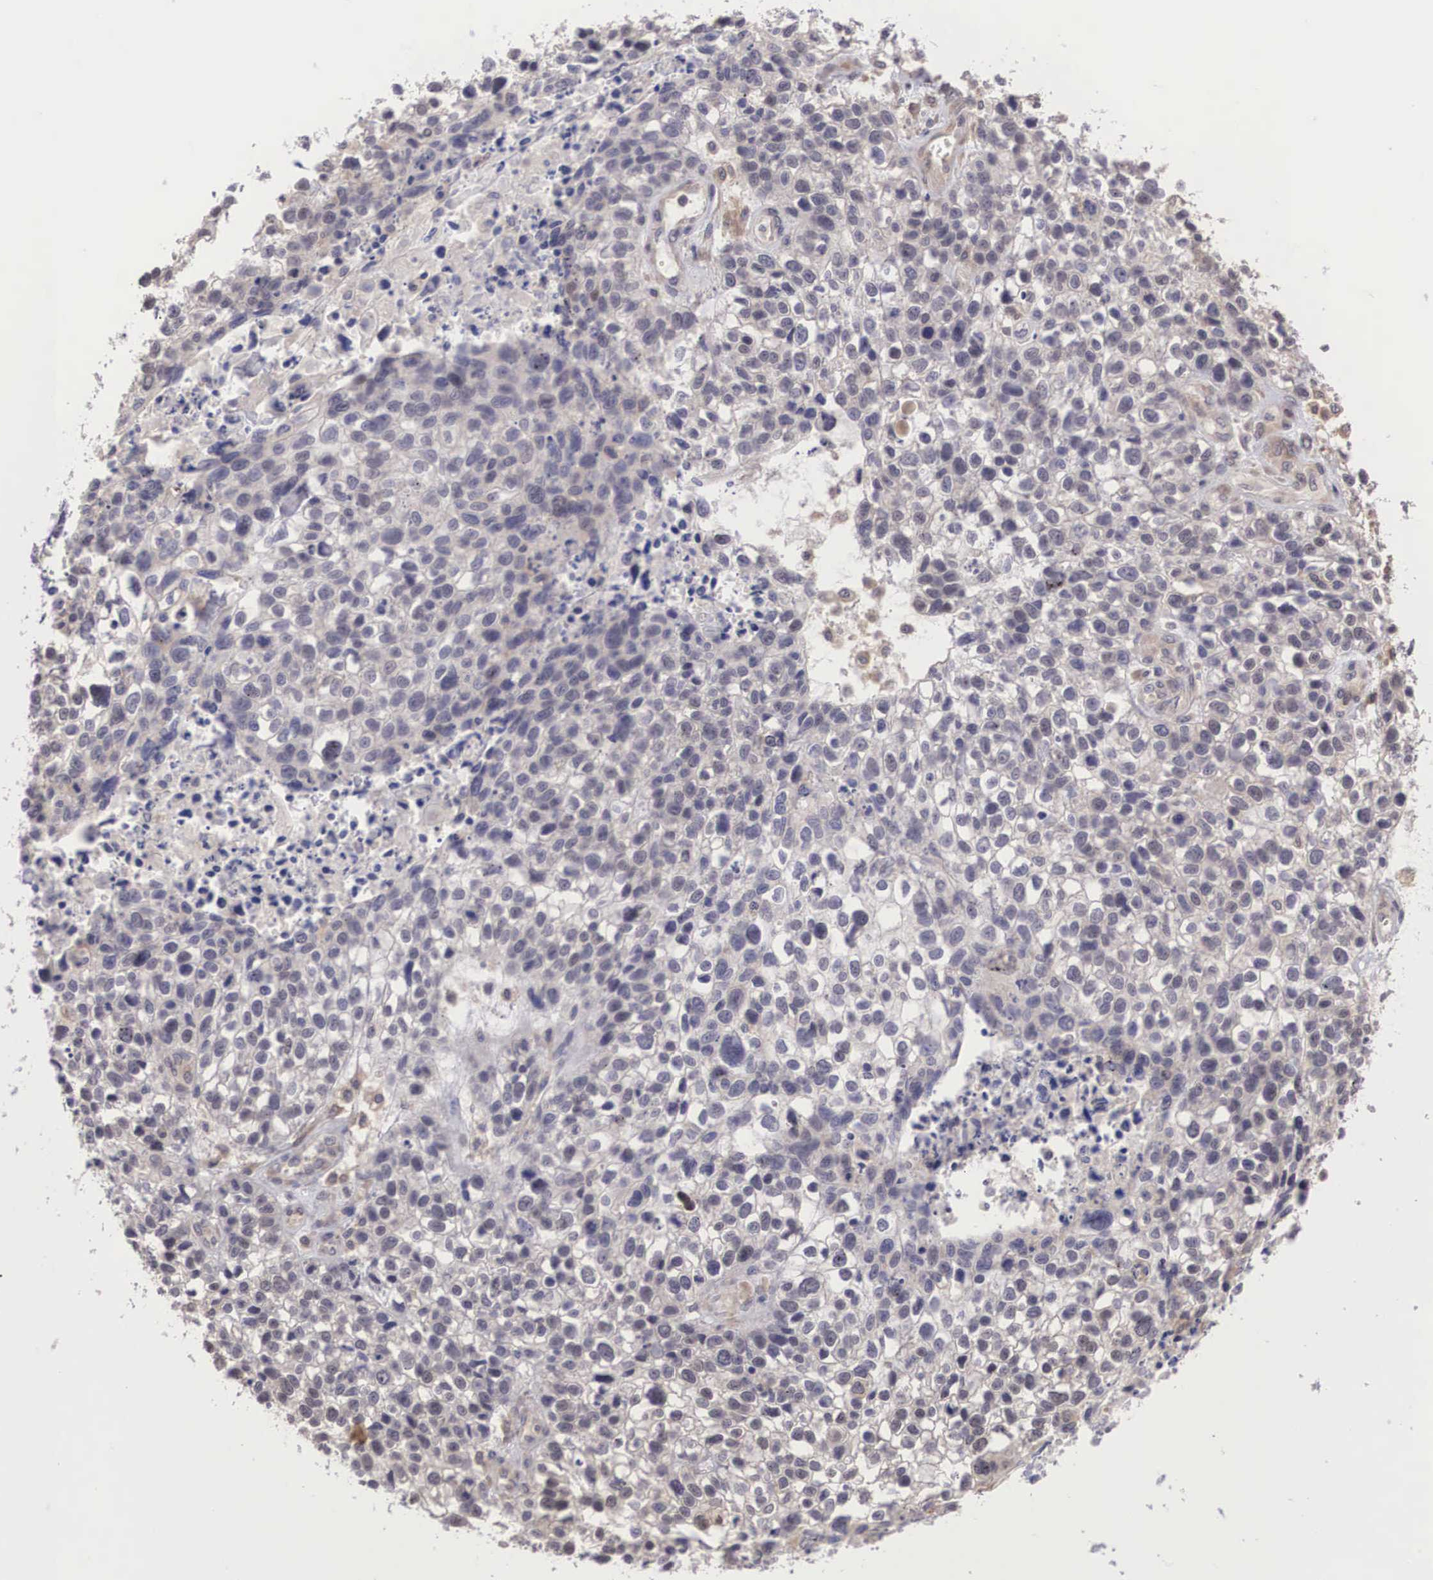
{"staining": {"intensity": "weak", "quantity": "<25%", "location": "cytoplasmic/membranous"}, "tissue": "lung cancer", "cell_type": "Tumor cells", "image_type": "cancer", "snomed": [{"axis": "morphology", "description": "Squamous cell carcinoma, NOS"}, {"axis": "topography", "description": "Lymph node"}, {"axis": "topography", "description": "Lung"}], "caption": "Immunohistochemistry photomicrograph of human squamous cell carcinoma (lung) stained for a protein (brown), which reveals no staining in tumor cells.", "gene": "DNAJB7", "patient": {"sex": "male", "age": 74}}